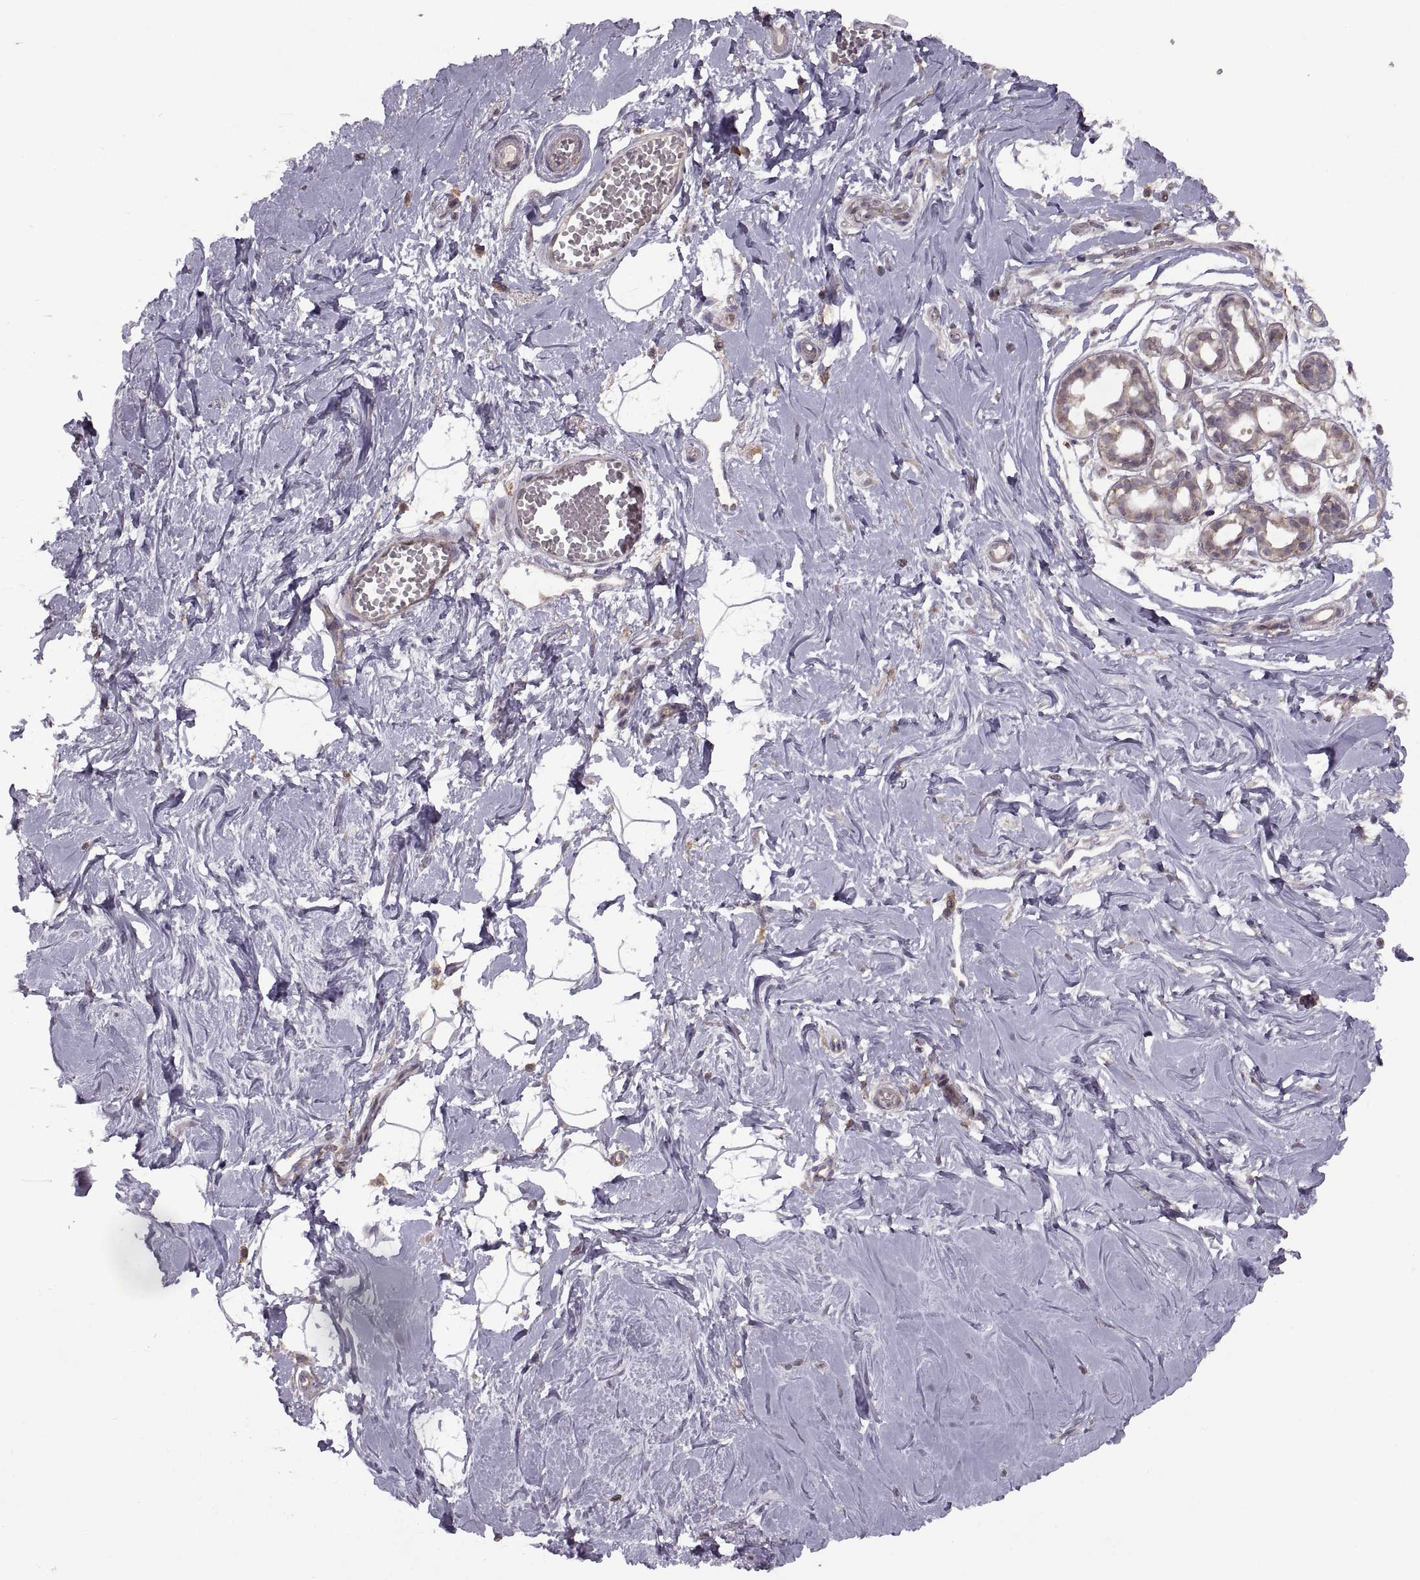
{"staining": {"intensity": "negative", "quantity": "none", "location": "none"}, "tissue": "breast", "cell_type": "Adipocytes", "image_type": "normal", "snomed": [{"axis": "morphology", "description": "Normal tissue, NOS"}, {"axis": "topography", "description": "Breast"}], "caption": "This is an immunohistochemistry (IHC) photomicrograph of normal breast. There is no expression in adipocytes.", "gene": "PIERCE1", "patient": {"sex": "female", "age": 49}}